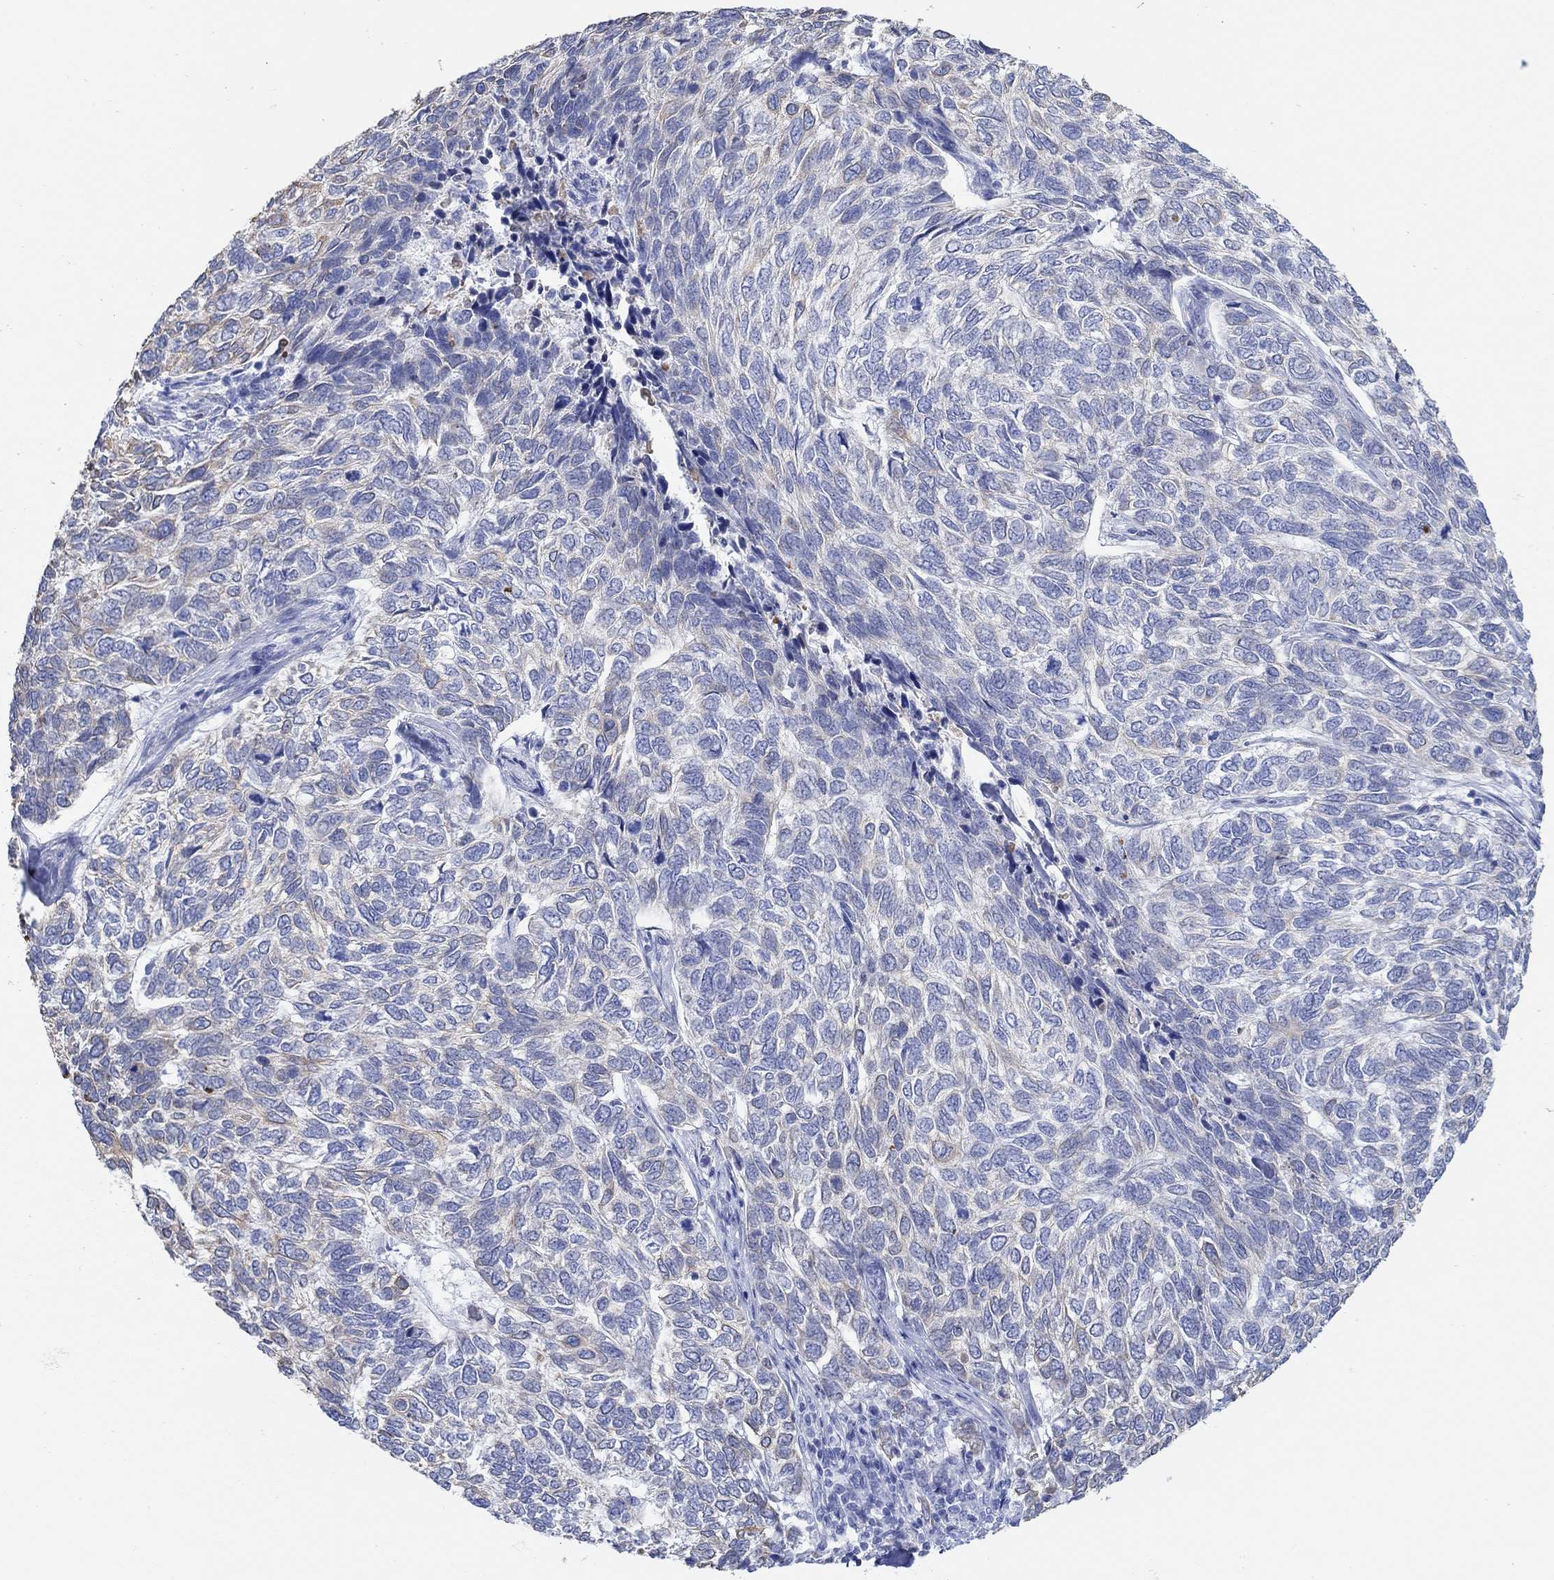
{"staining": {"intensity": "weak", "quantity": "<25%", "location": "cytoplasmic/membranous"}, "tissue": "skin cancer", "cell_type": "Tumor cells", "image_type": "cancer", "snomed": [{"axis": "morphology", "description": "Basal cell carcinoma"}, {"axis": "topography", "description": "Skin"}], "caption": "This image is of basal cell carcinoma (skin) stained with immunohistochemistry to label a protein in brown with the nuclei are counter-stained blue. There is no positivity in tumor cells. The staining is performed using DAB brown chromogen with nuclei counter-stained in using hematoxylin.", "gene": "AK8", "patient": {"sex": "female", "age": 65}}